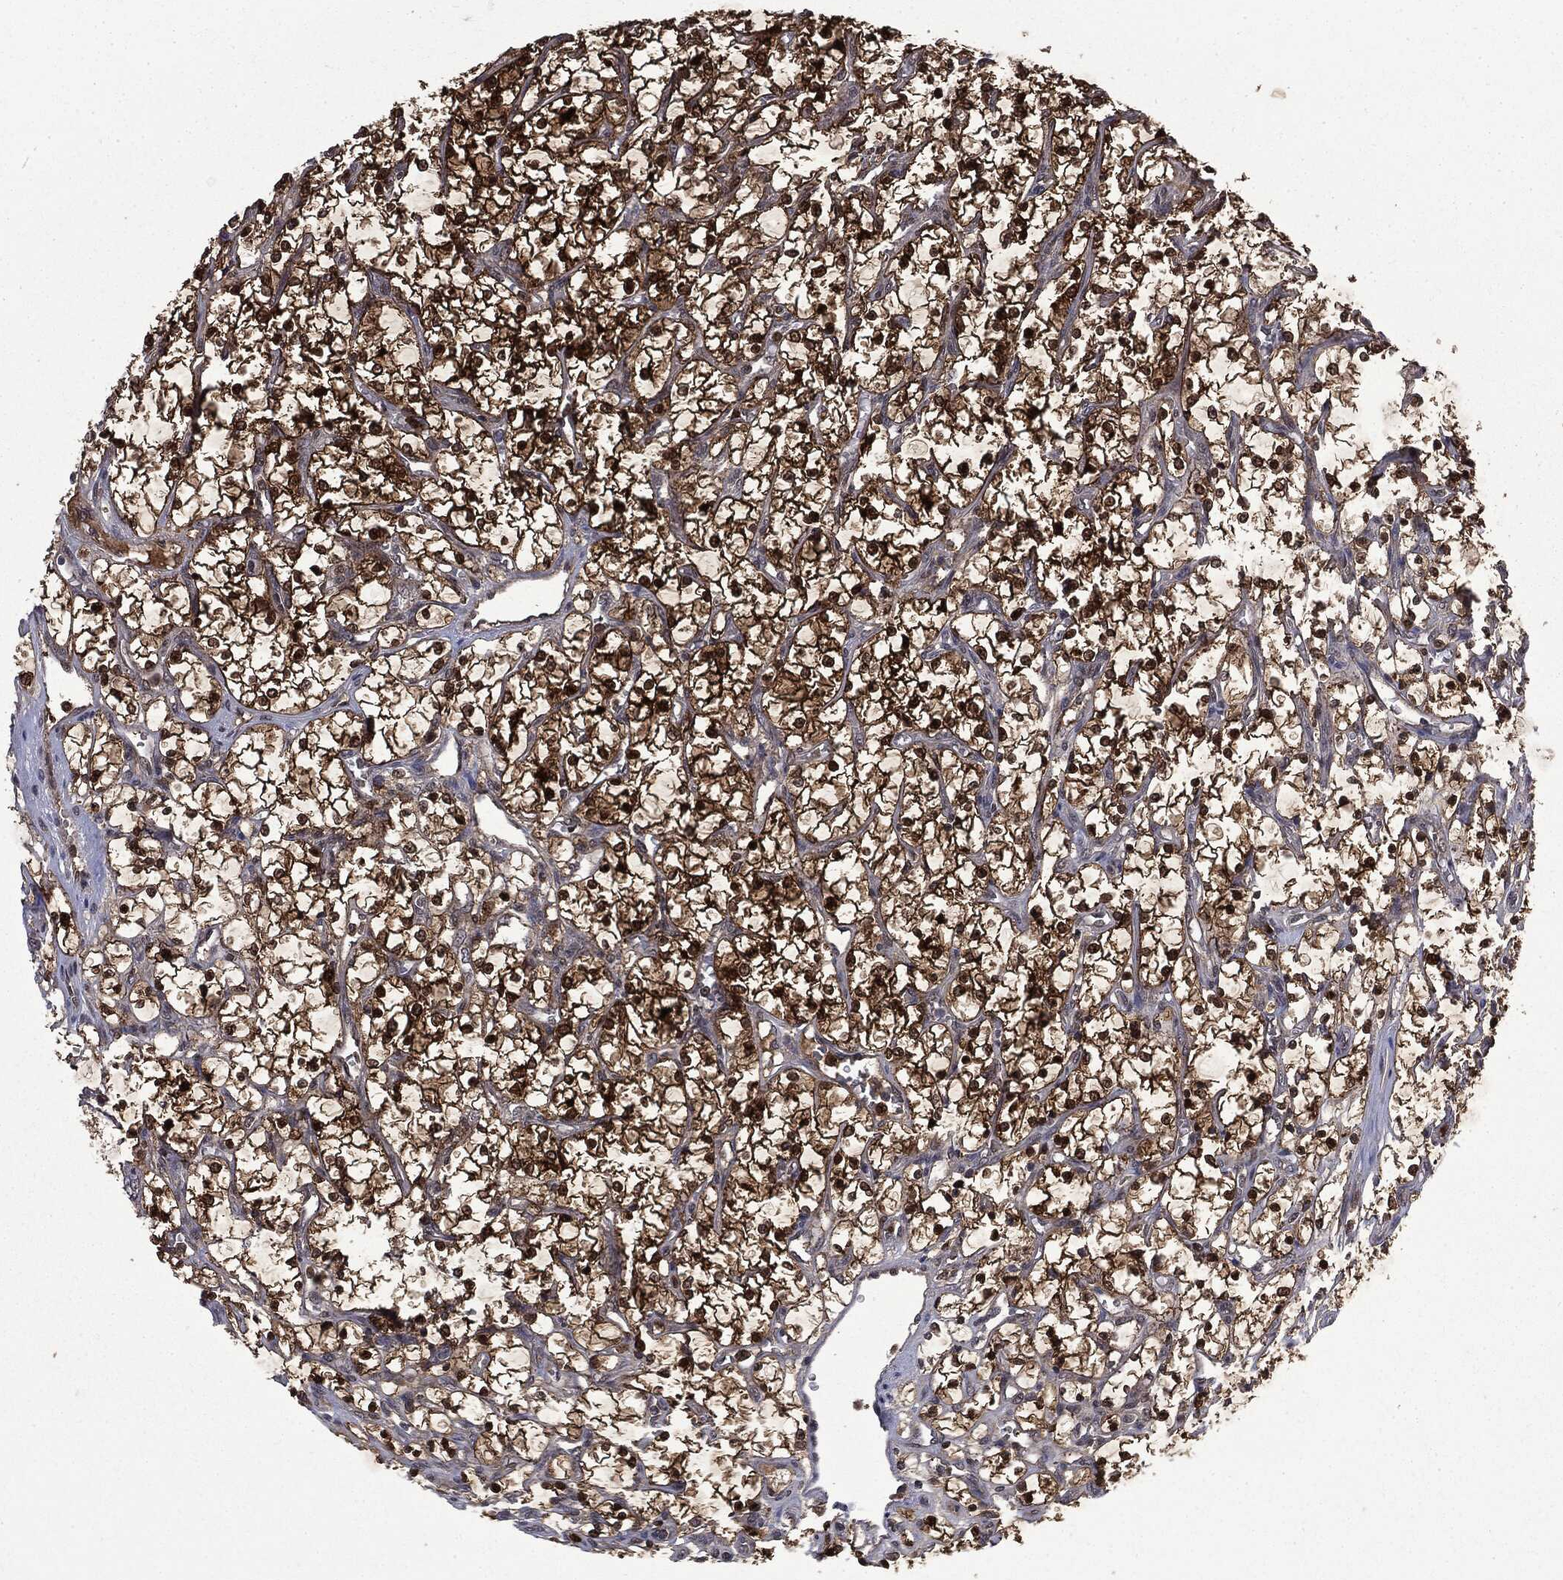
{"staining": {"intensity": "strong", "quantity": ">75%", "location": "cytoplasmic/membranous,nuclear"}, "tissue": "renal cancer", "cell_type": "Tumor cells", "image_type": "cancer", "snomed": [{"axis": "morphology", "description": "Adenocarcinoma, NOS"}, {"axis": "topography", "description": "Kidney"}], "caption": "High-power microscopy captured an immunohistochemistry photomicrograph of renal cancer (adenocarcinoma), revealing strong cytoplasmic/membranous and nuclear positivity in about >75% of tumor cells.", "gene": "GPI", "patient": {"sex": "female", "age": 69}}